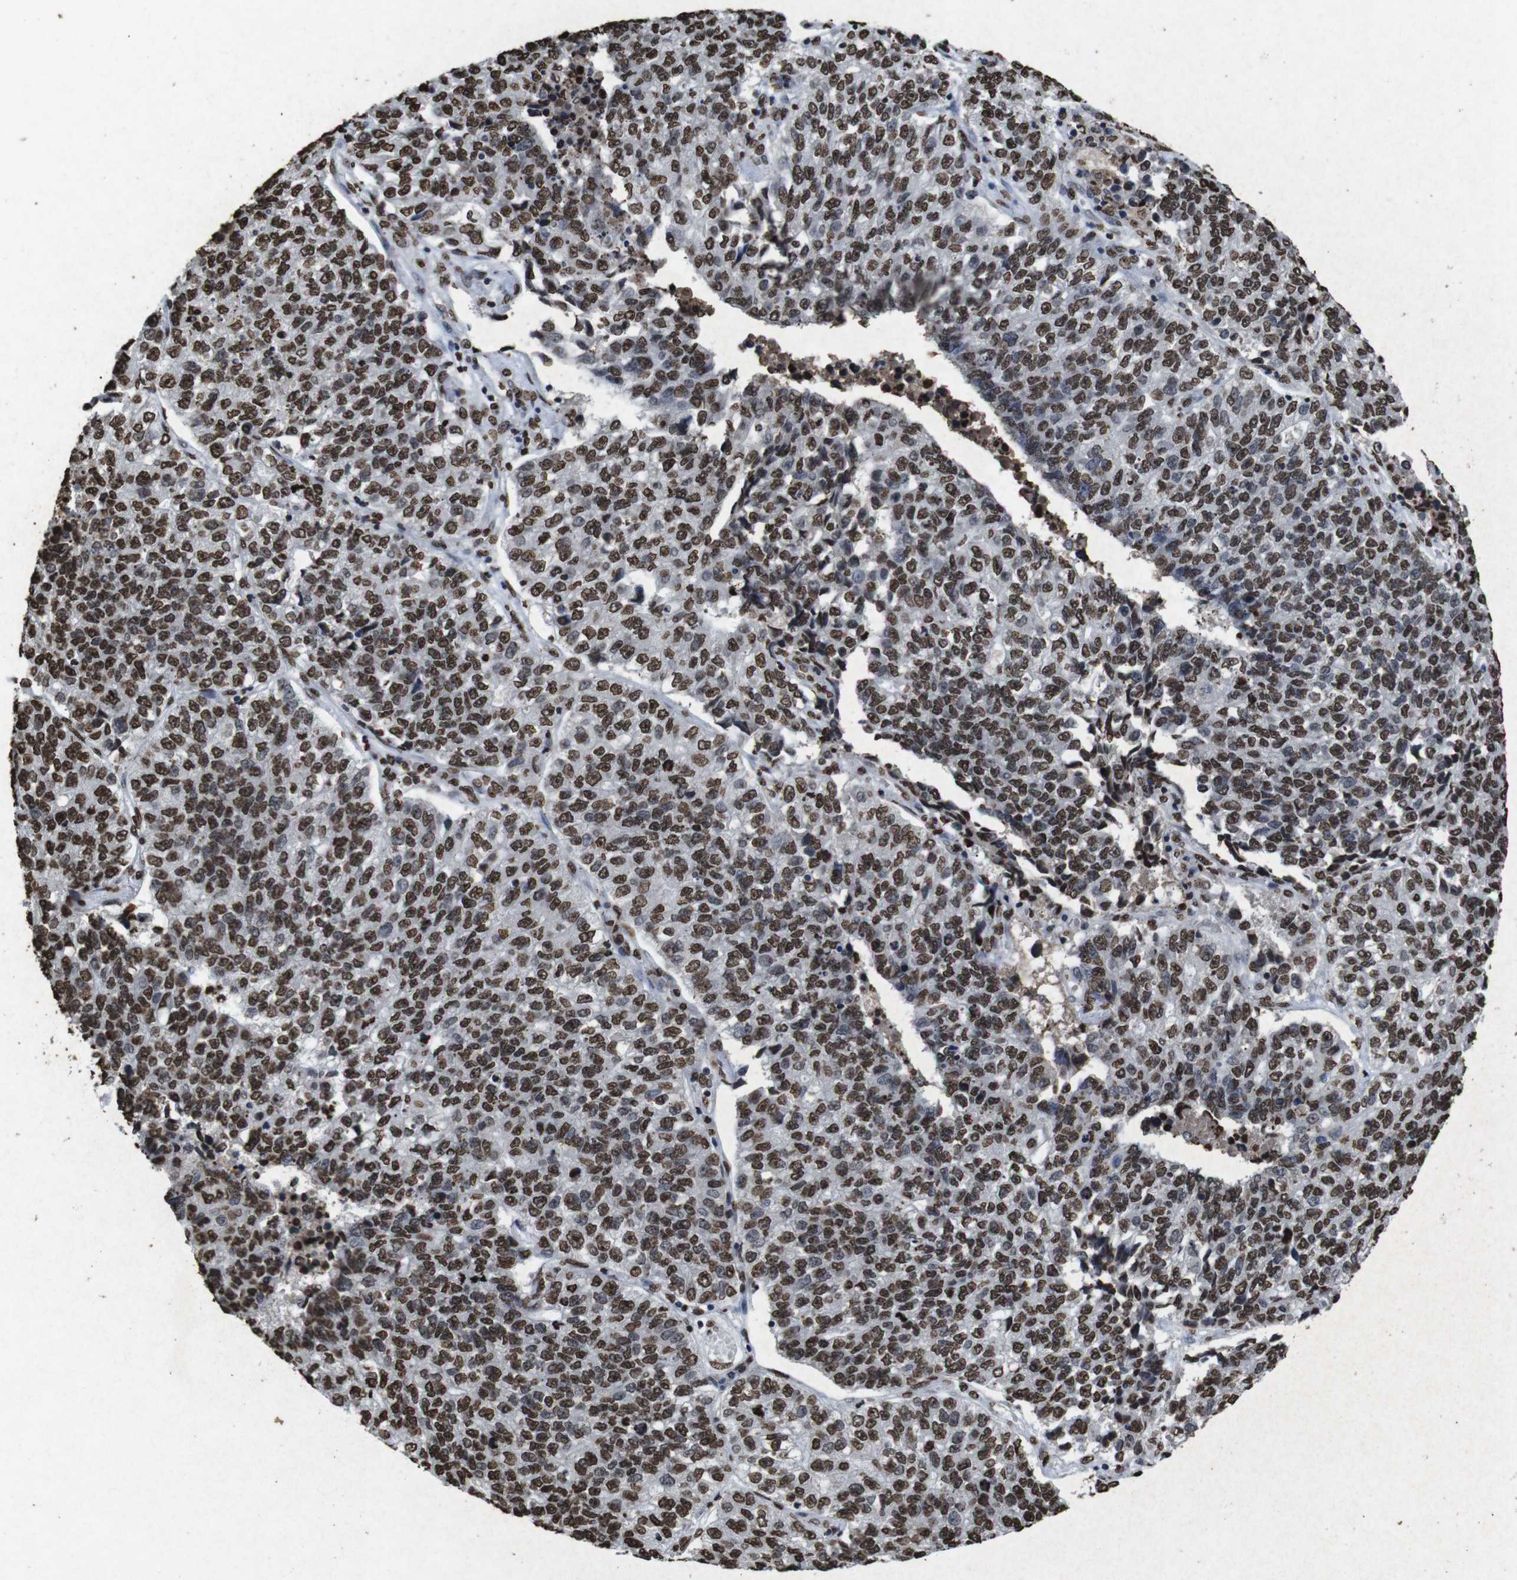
{"staining": {"intensity": "strong", "quantity": ">75%", "location": "nuclear"}, "tissue": "lung cancer", "cell_type": "Tumor cells", "image_type": "cancer", "snomed": [{"axis": "morphology", "description": "Adenocarcinoma, NOS"}, {"axis": "topography", "description": "Lung"}], "caption": "Lung adenocarcinoma stained with DAB immunohistochemistry demonstrates high levels of strong nuclear positivity in about >75% of tumor cells.", "gene": "MDM2", "patient": {"sex": "male", "age": 49}}